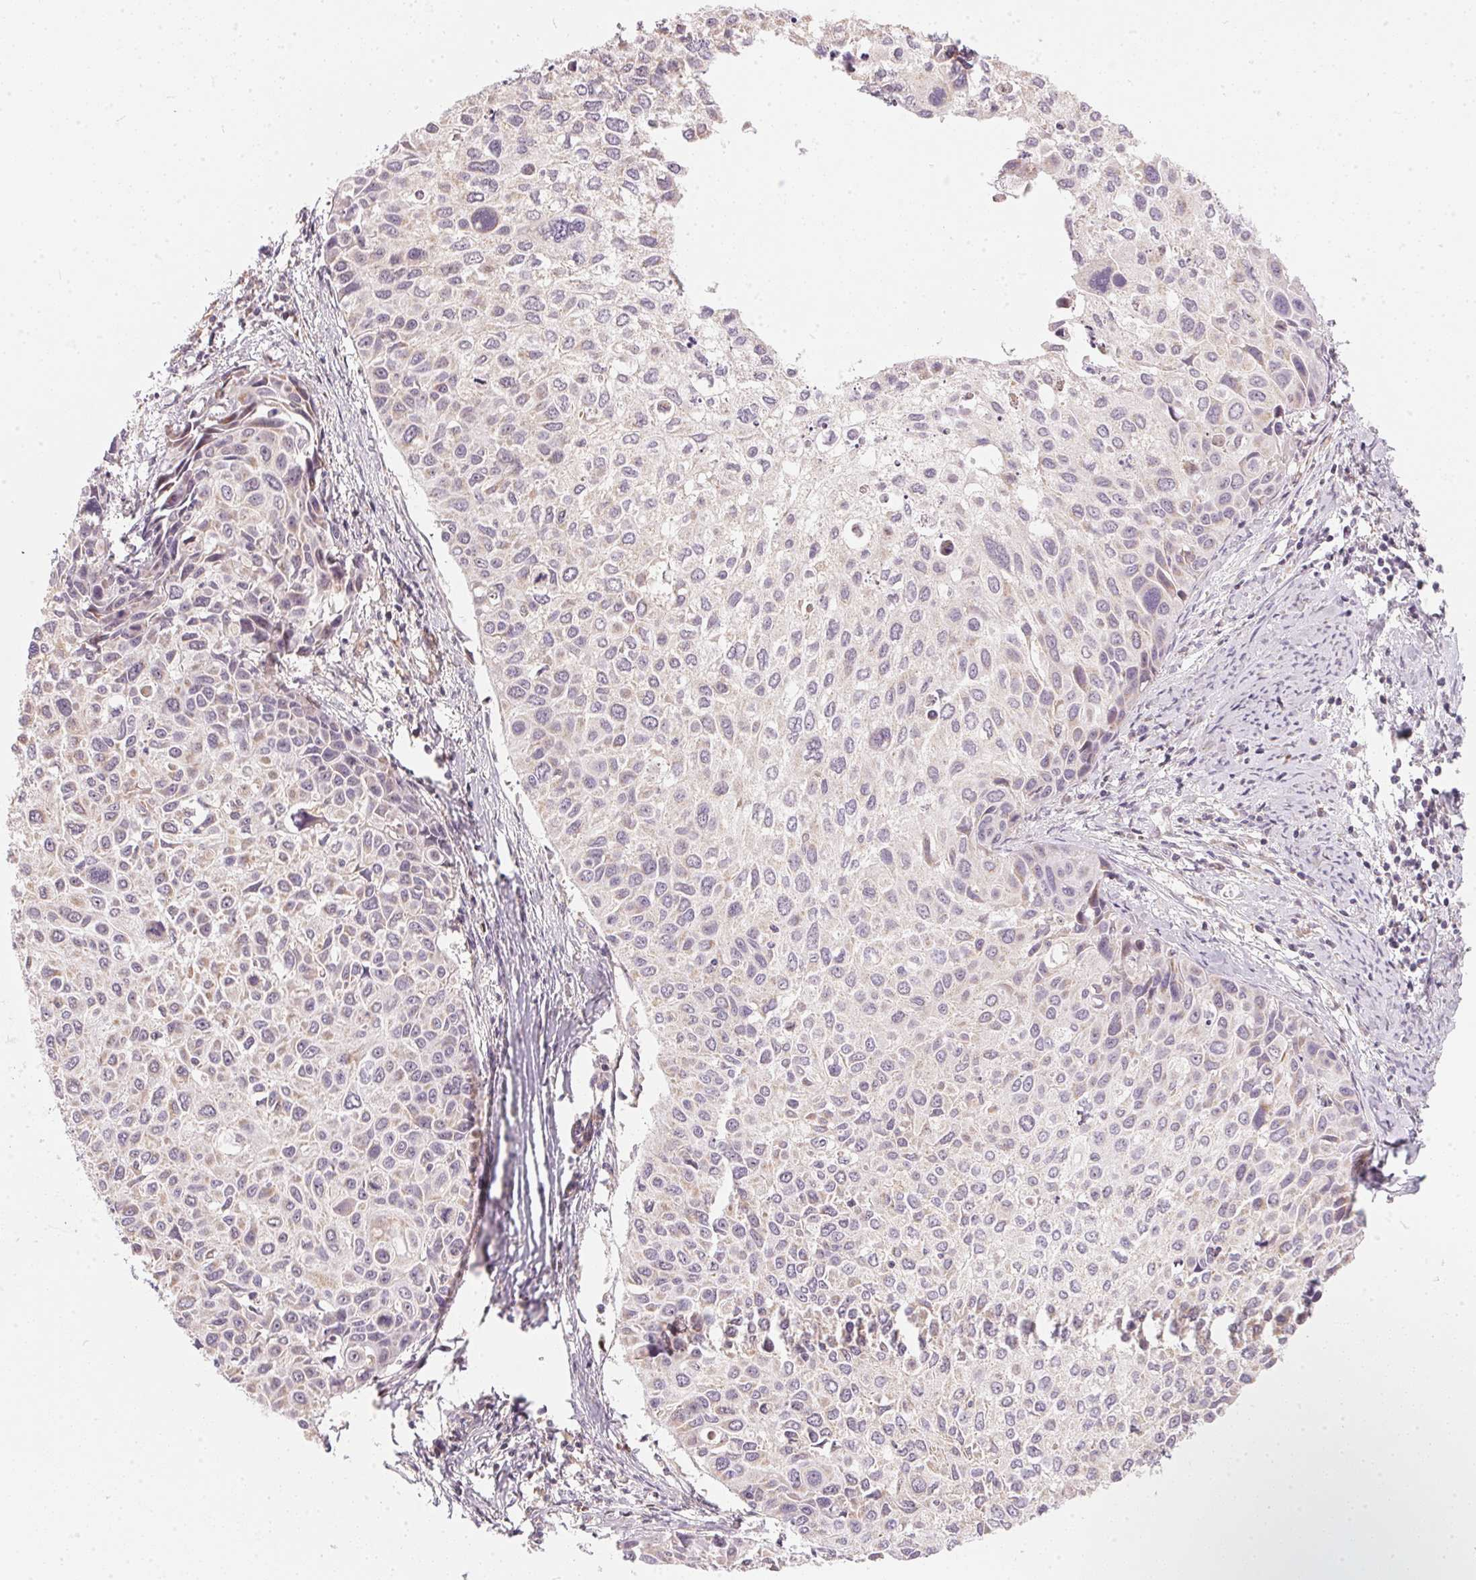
{"staining": {"intensity": "weak", "quantity": "<25%", "location": "cytoplasmic/membranous"}, "tissue": "cervical cancer", "cell_type": "Tumor cells", "image_type": "cancer", "snomed": [{"axis": "morphology", "description": "Squamous cell carcinoma, NOS"}, {"axis": "topography", "description": "Cervix"}], "caption": "Immunohistochemistry (IHC) histopathology image of cervical squamous cell carcinoma stained for a protein (brown), which reveals no expression in tumor cells.", "gene": "COQ7", "patient": {"sex": "female", "age": 50}}